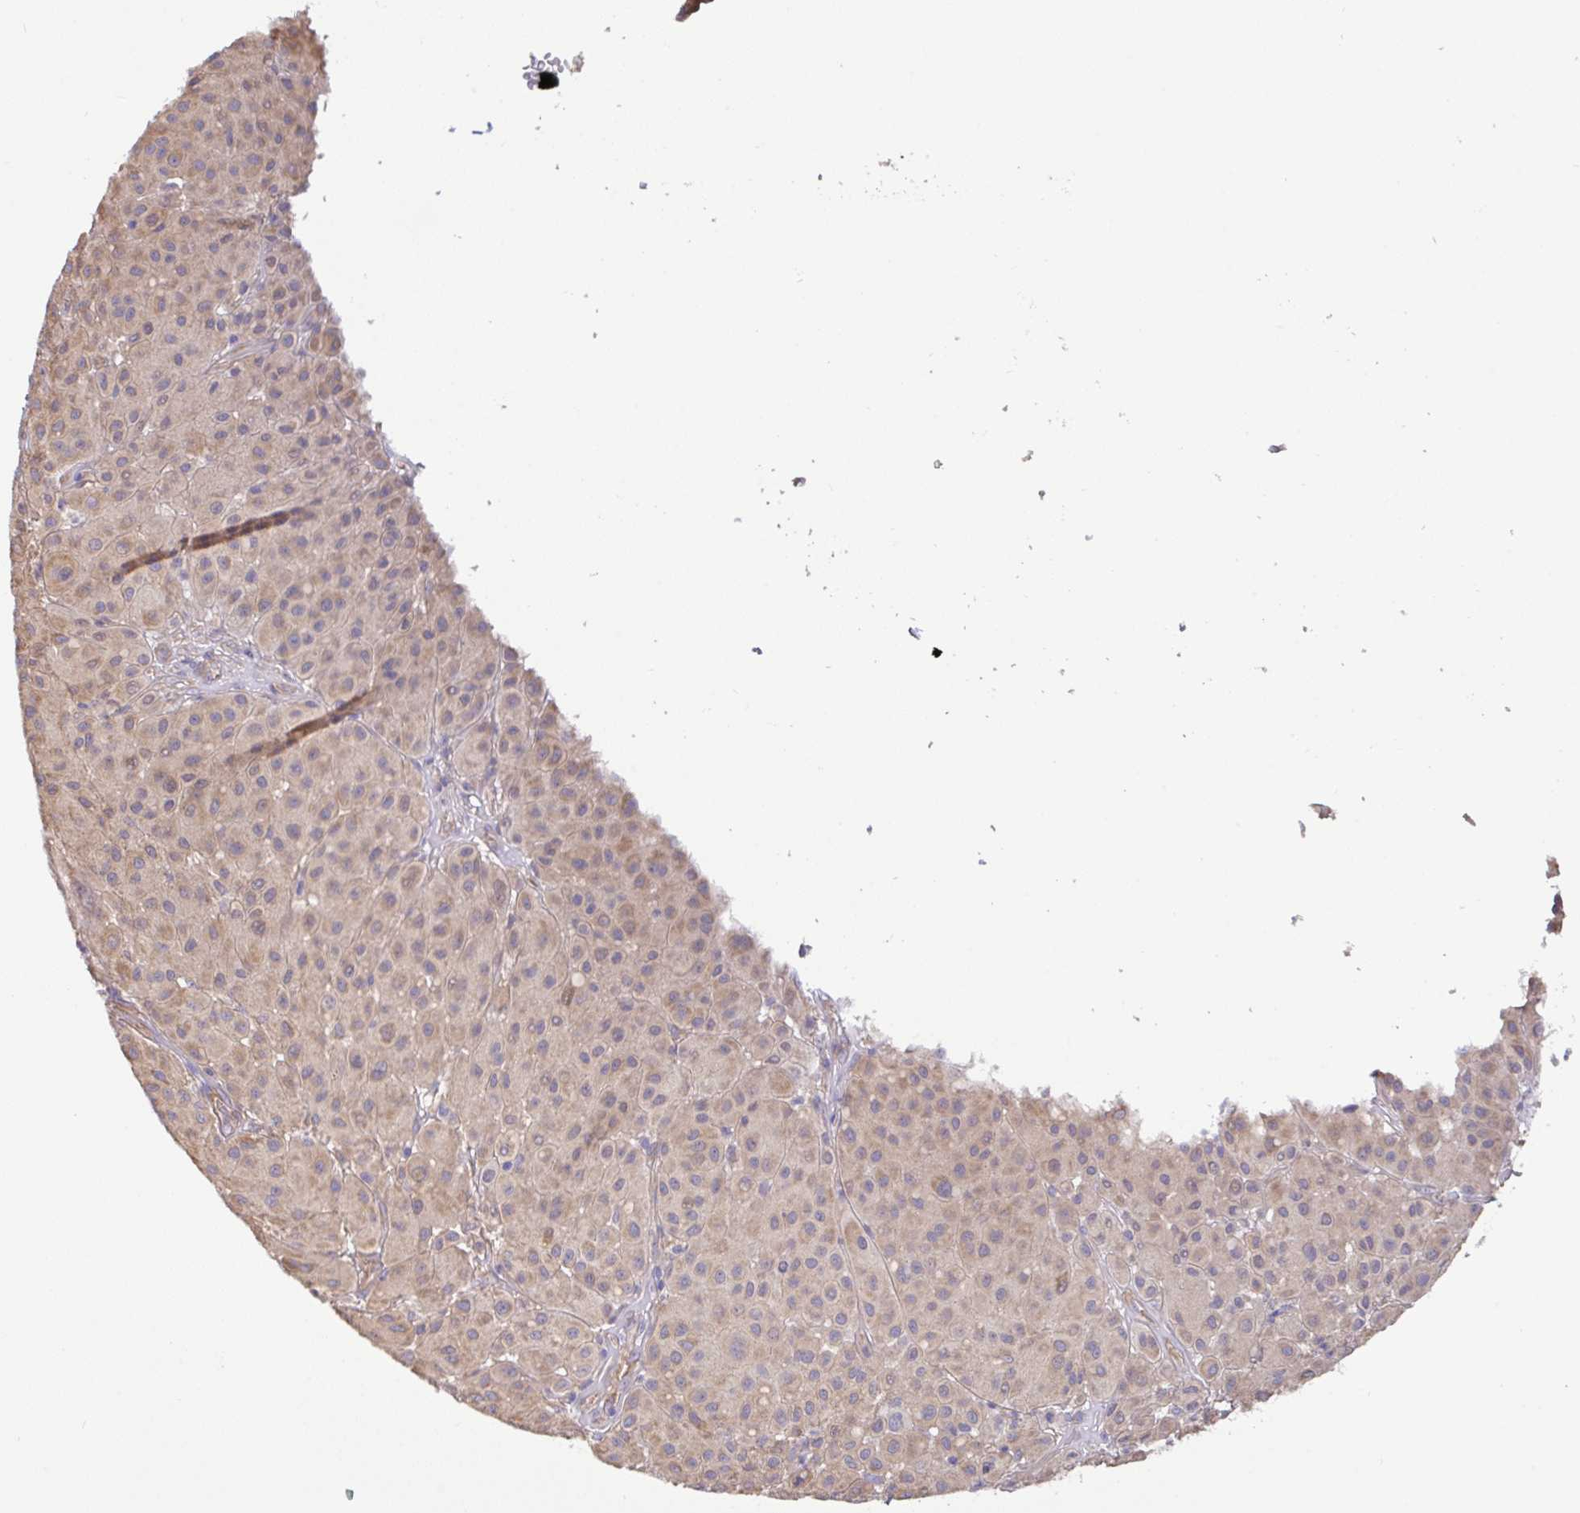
{"staining": {"intensity": "weak", "quantity": ">75%", "location": "cytoplasmic/membranous"}, "tissue": "melanoma", "cell_type": "Tumor cells", "image_type": "cancer", "snomed": [{"axis": "morphology", "description": "Malignant melanoma, Metastatic site"}, {"axis": "topography", "description": "Smooth muscle"}], "caption": "Tumor cells exhibit weak cytoplasmic/membranous staining in approximately >75% of cells in malignant melanoma (metastatic site). Nuclei are stained in blue.", "gene": "PLCD4", "patient": {"sex": "male", "age": 41}}